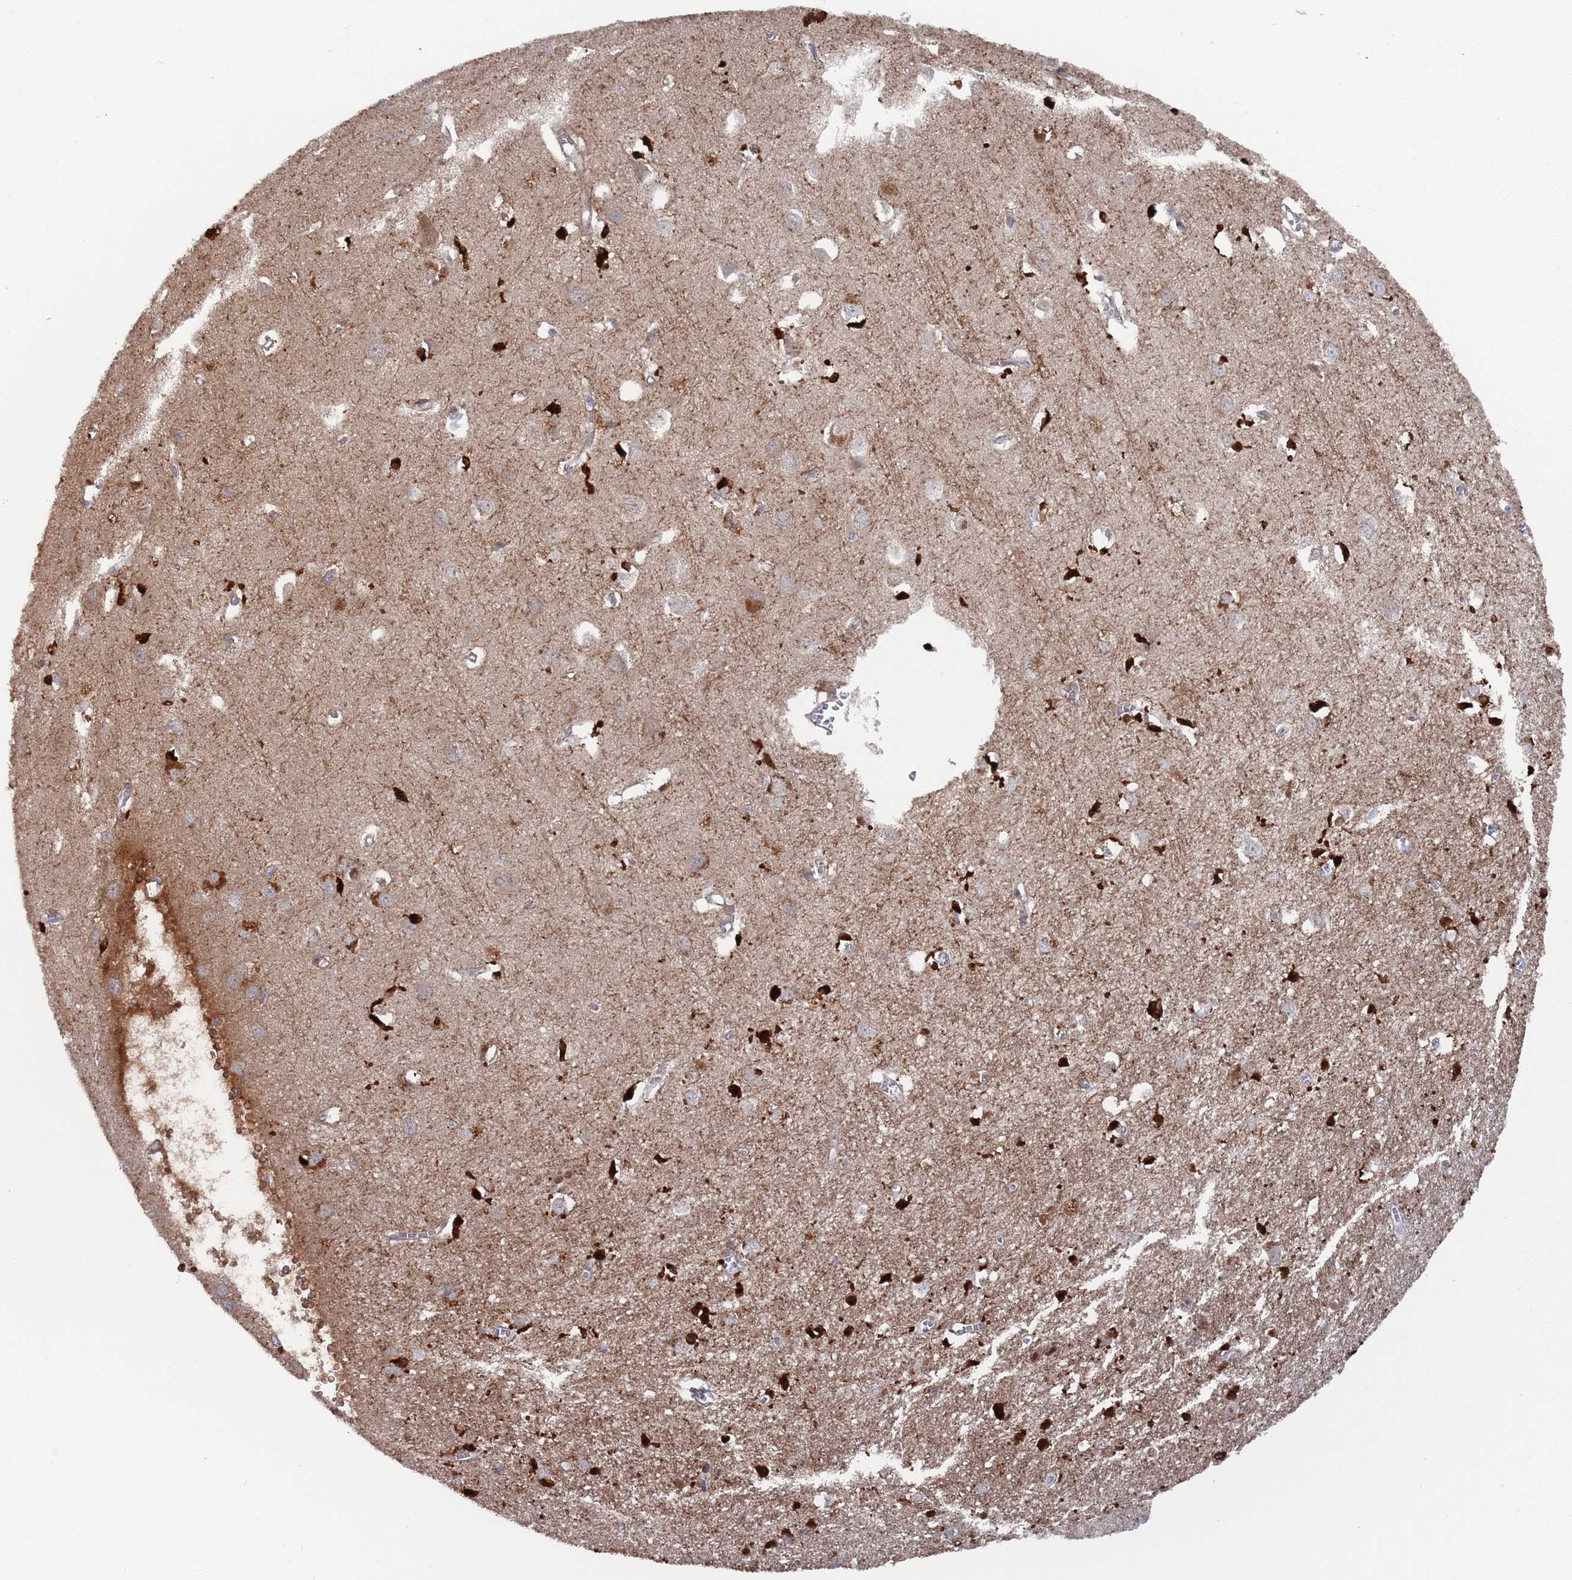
{"staining": {"intensity": "weak", "quantity": "25%-75%", "location": "cytoplasmic/membranous"}, "tissue": "cerebral cortex", "cell_type": "Endothelial cells", "image_type": "normal", "snomed": [{"axis": "morphology", "description": "Normal tissue, NOS"}, {"axis": "topography", "description": "Cerebral cortex"}], "caption": "This micrograph demonstrates immunohistochemistry (IHC) staining of benign cerebral cortex, with low weak cytoplasmic/membranous expression in approximately 25%-75% of endothelial cells.", "gene": "DGKD", "patient": {"sex": "female", "age": 64}}